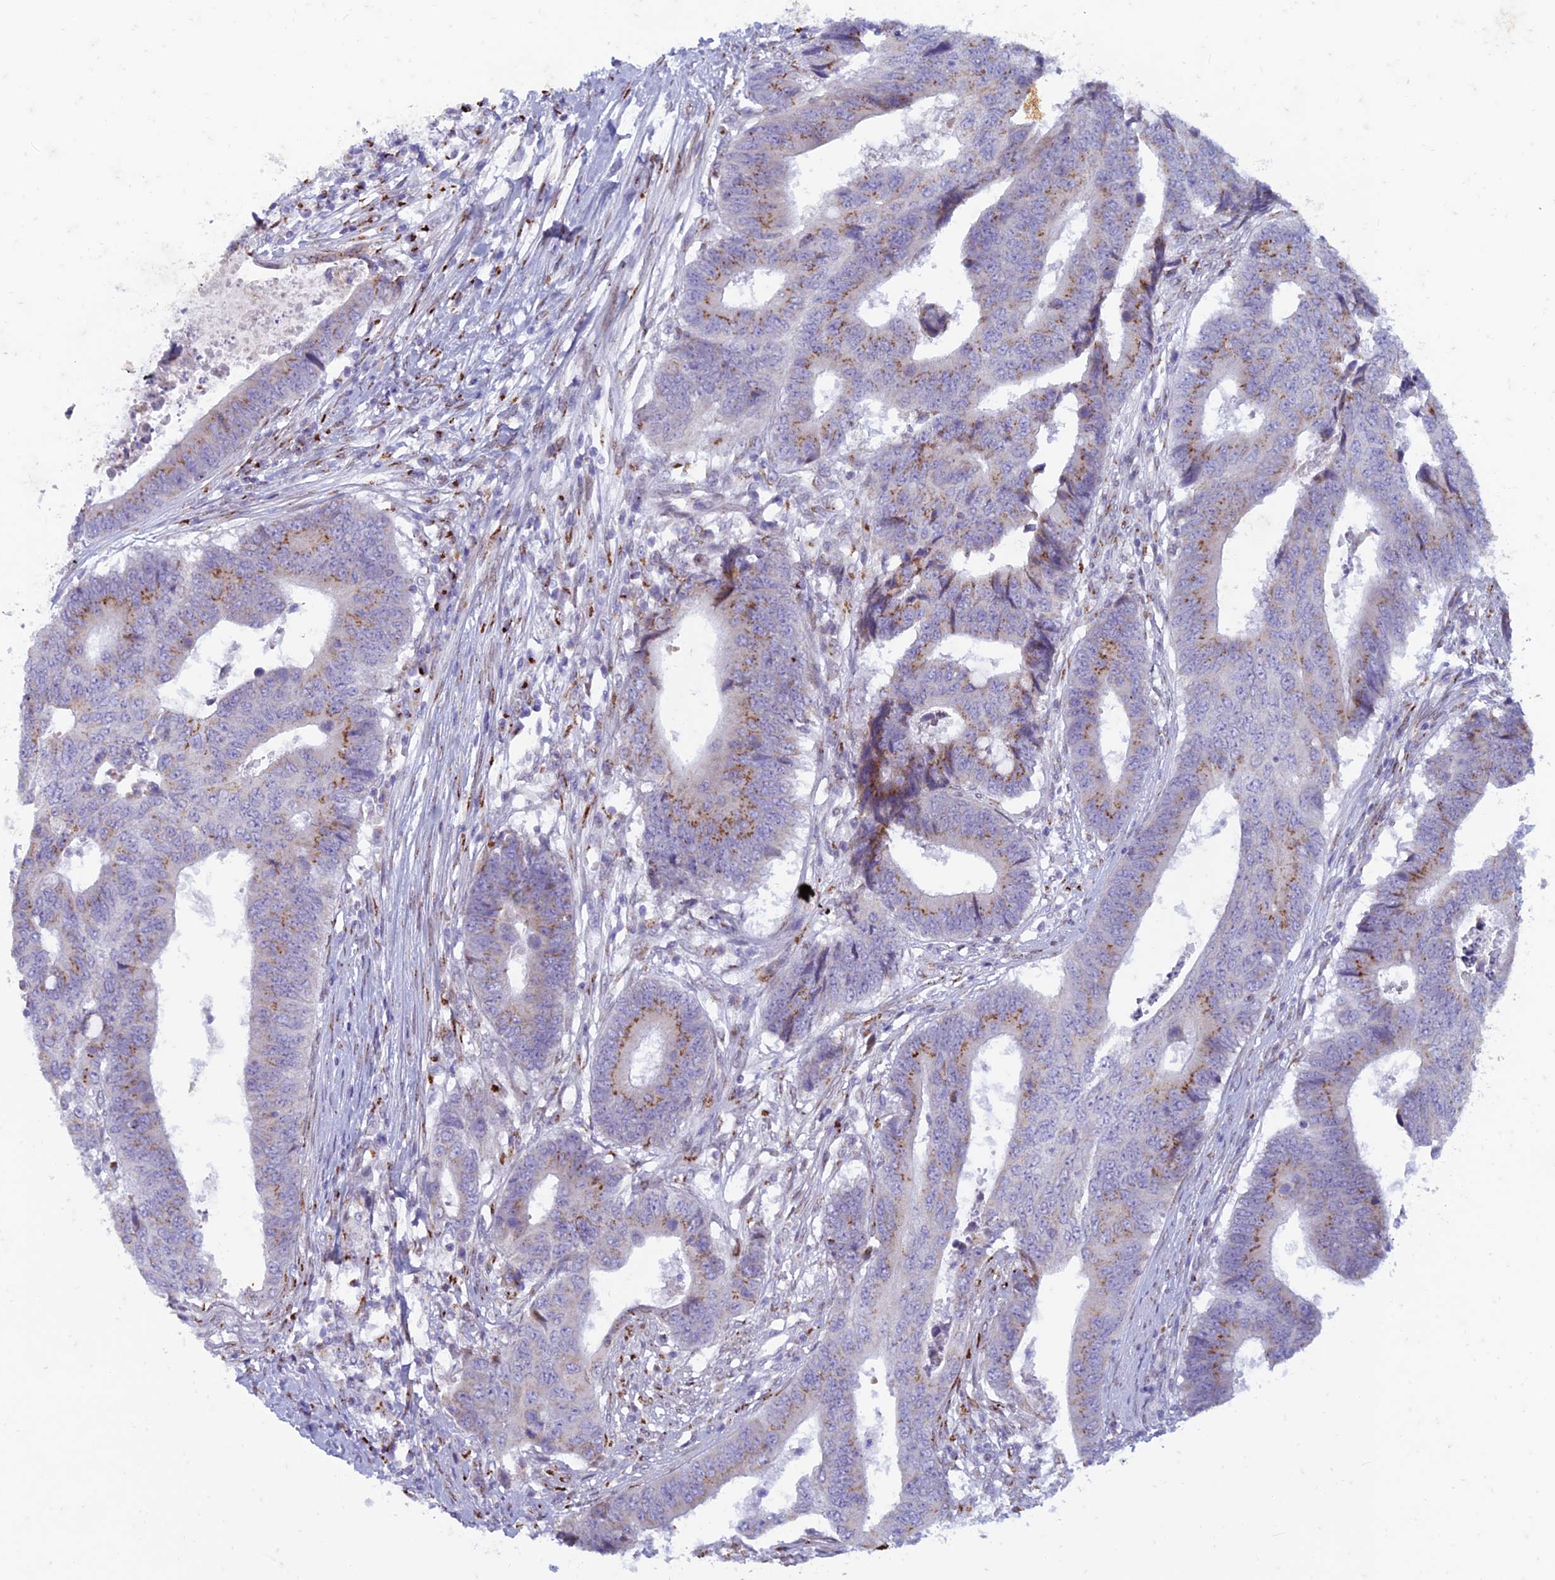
{"staining": {"intensity": "moderate", "quantity": "25%-75%", "location": "cytoplasmic/membranous"}, "tissue": "colorectal cancer", "cell_type": "Tumor cells", "image_type": "cancer", "snomed": [{"axis": "morphology", "description": "Adenocarcinoma, NOS"}, {"axis": "topography", "description": "Rectum"}], "caption": "Colorectal cancer (adenocarcinoma) stained for a protein (brown) exhibits moderate cytoplasmic/membranous positive positivity in about 25%-75% of tumor cells.", "gene": "FAM3C", "patient": {"sex": "male", "age": 84}}